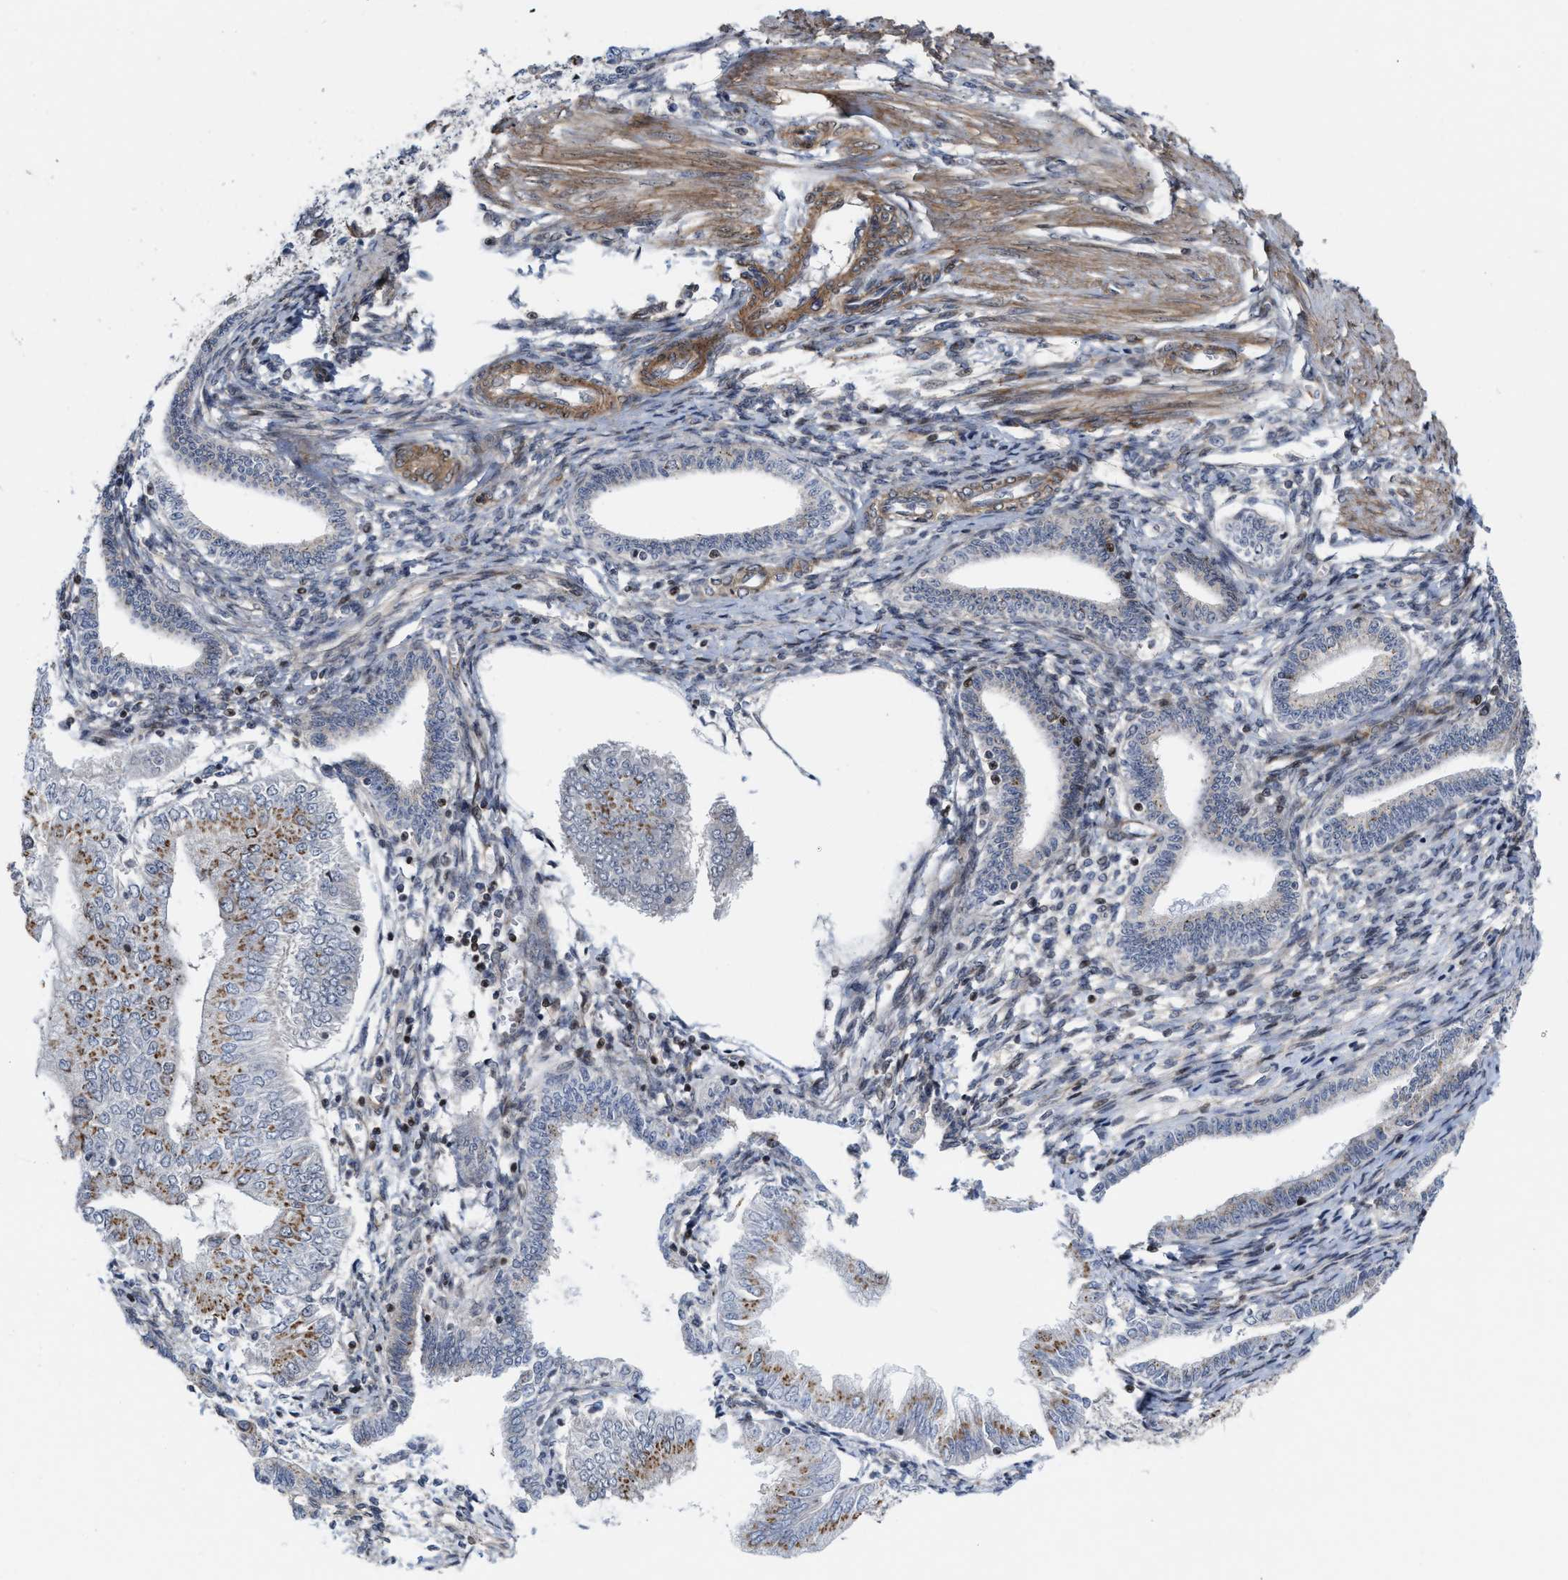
{"staining": {"intensity": "moderate", "quantity": "25%-75%", "location": "cytoplasmic/membranous"}, "tissue": "endometrial cancer", "cell_type": "Tumor cells", "image_type": "cancer", "snomed": [{"axis": "morphology", "description": "Adenocarcinoma, NOS"}, {"axis": "topography", "description": "Endometrium"}], "caption": "IHC (DAB) staining of endometrial cancer (adenocarcinoma) exhibits moderate cytoplasmic/membranous protein staining in approximately 25%-75% of tumor cells.", "gene": "TGFB1I1", "patient": {"sex": "female", "age": 53}}